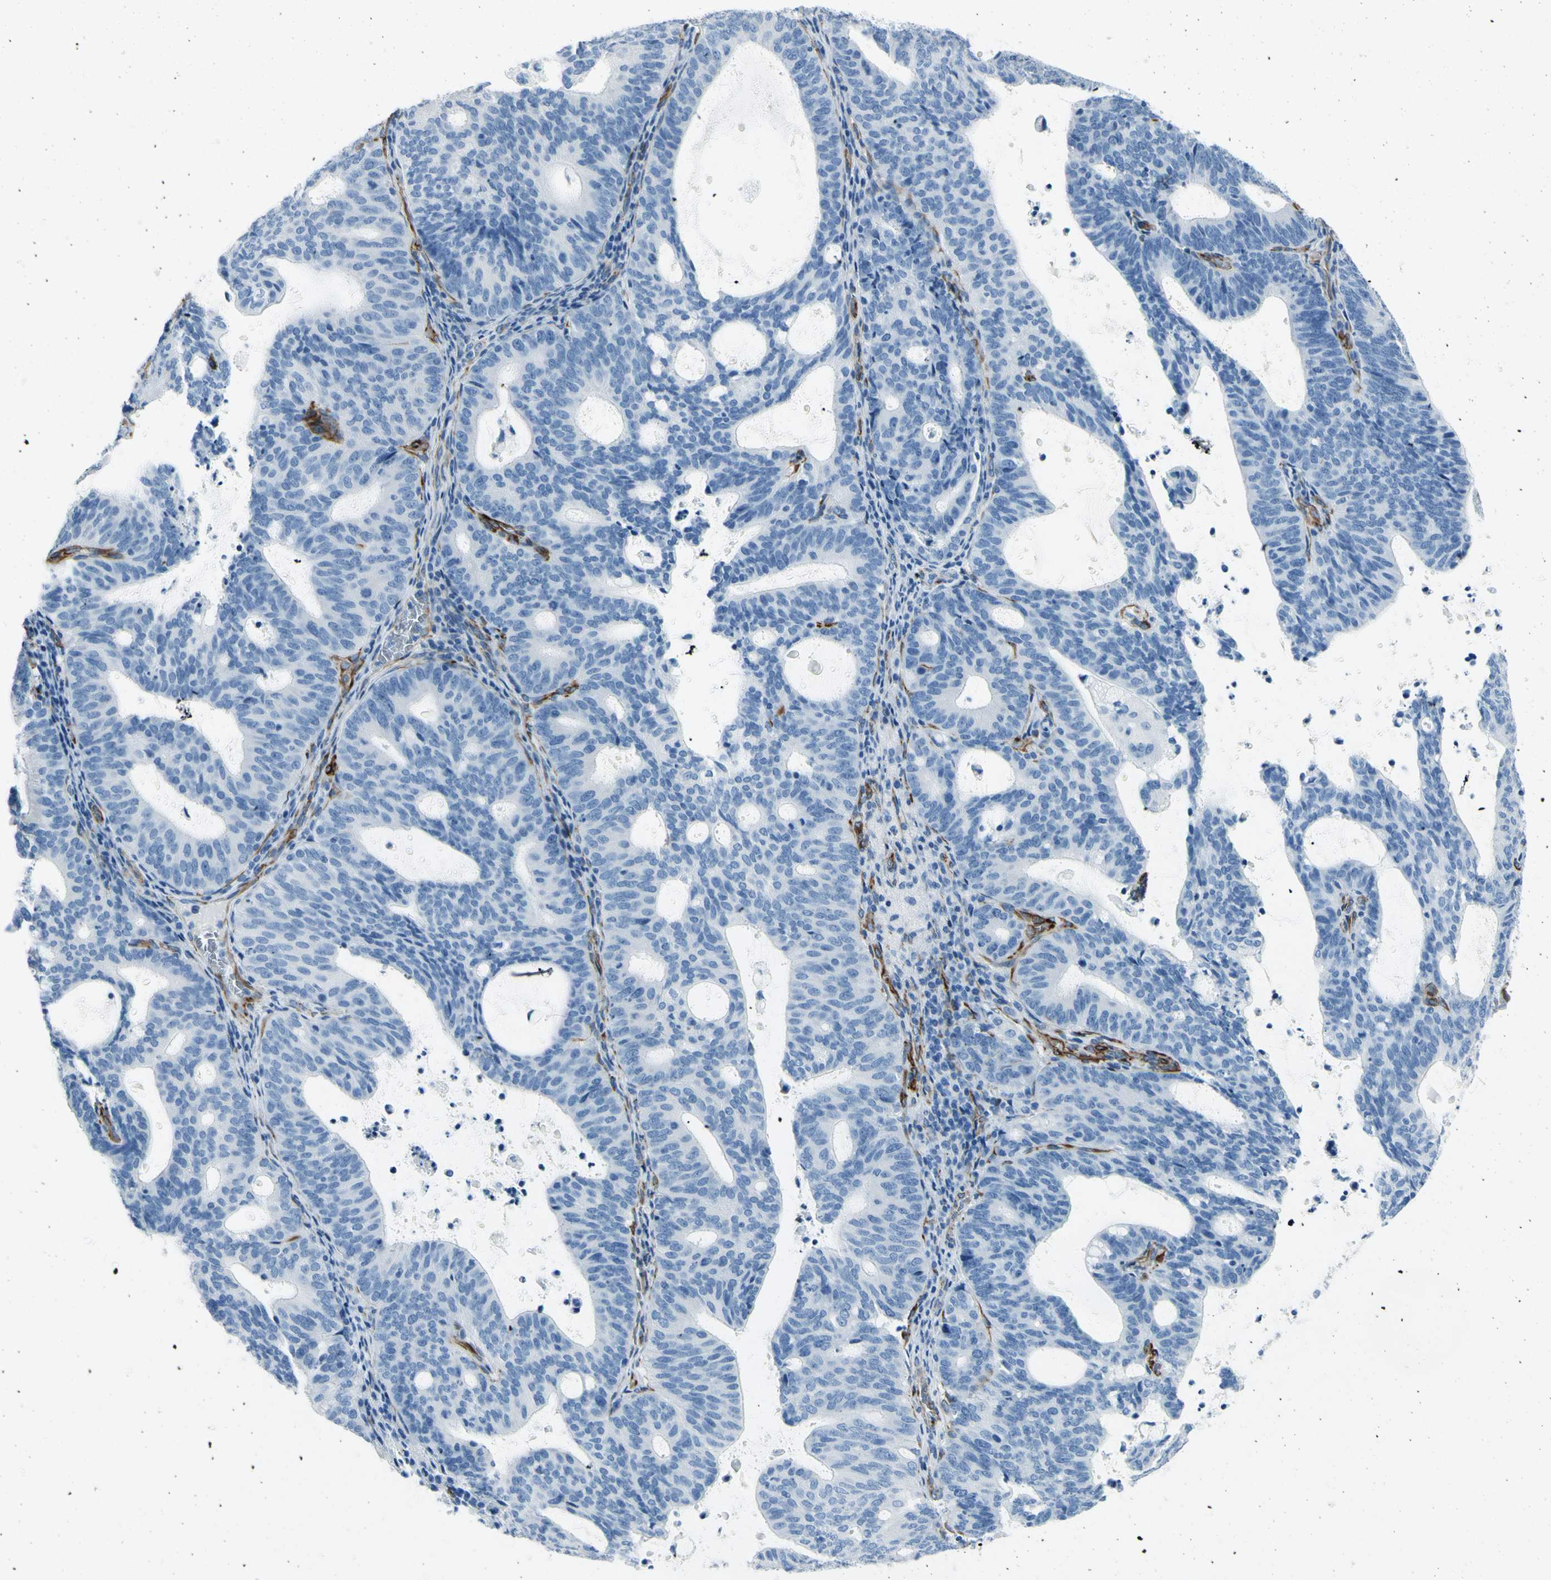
{"staining": {"intensity": "negative", "quantity": "none", "location": "none"}, "tissue": "endometrial cancer", "cell_type": "Tumor cells", "image_type": "cancer", "snomed": [{"axis": "morphology", "description": "Adenocarcinoma, NOS"}, {"axis": "topography", "description": "Uterus"}], "caption": "High magnification brightfield microscopy of adenocarcinoma (endometrial) stained with DAB (brown) and counterstained with hematoxylin (blue): tumor cells show no significant expression.", "gene": "PTH2R", "patient": {"sex": "female", "age": 83}}